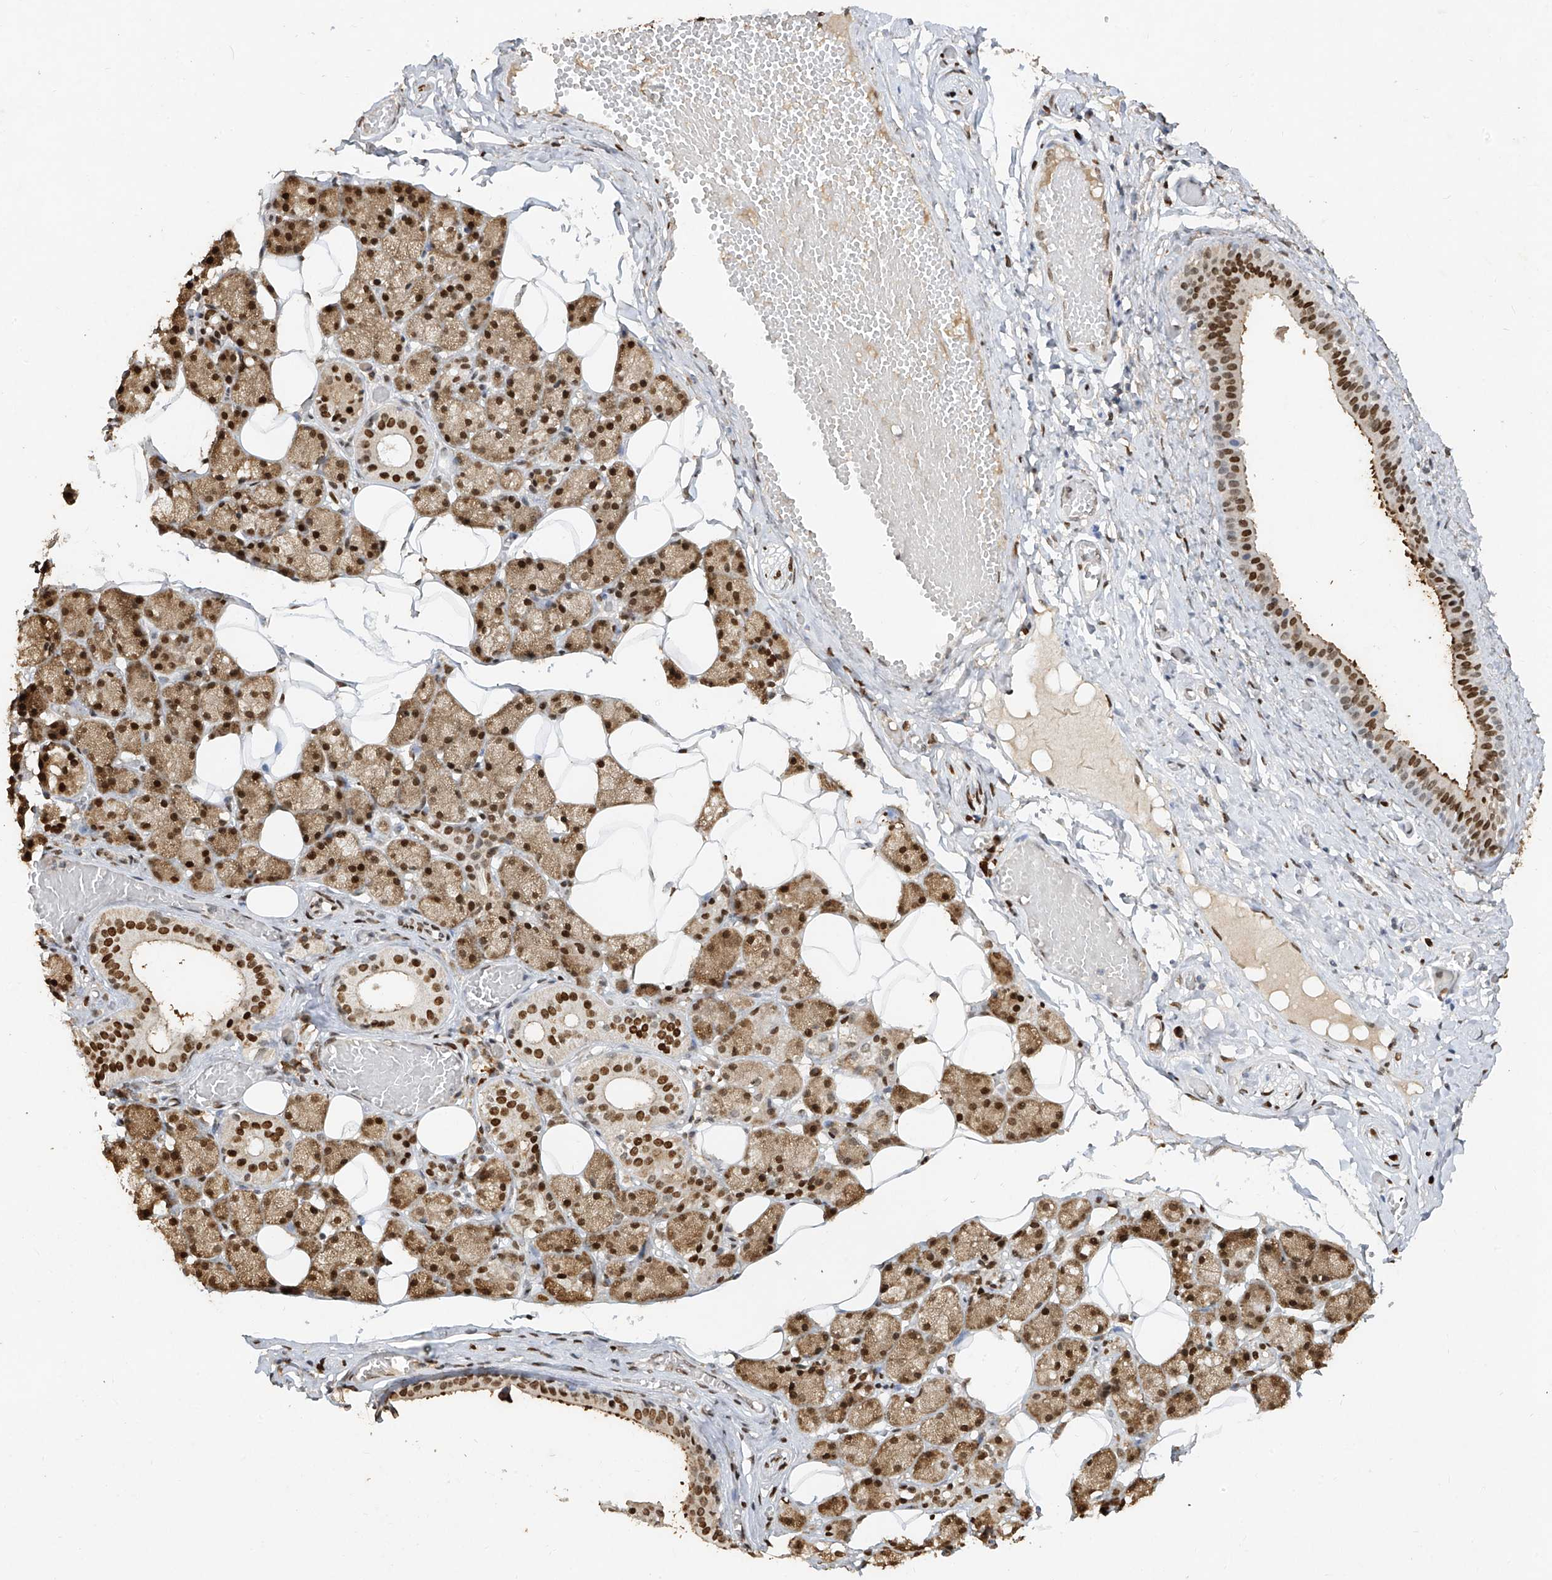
{"staining": {"intensity": "strong", "quantity": ">75%", "location": "cytoplasmic/membranous,nuclear"}, "tissue": "salivary gland", "cell_type": "Glandular cells", "image_type": "normal", "snomed": [{"axis": "morphology", "description": "Normal tissue, NOS"}, {"axis": "topography", "description": "Salivary gland"}], "caption": "Salivary gland stained with immunohistochemistry (IHC) shows strong cytoplasmic/membranous,nuclear expression in about >75% of glandular cells.", "gene": "ATRIP", "patient": {"sex": "female", "age": 33}}